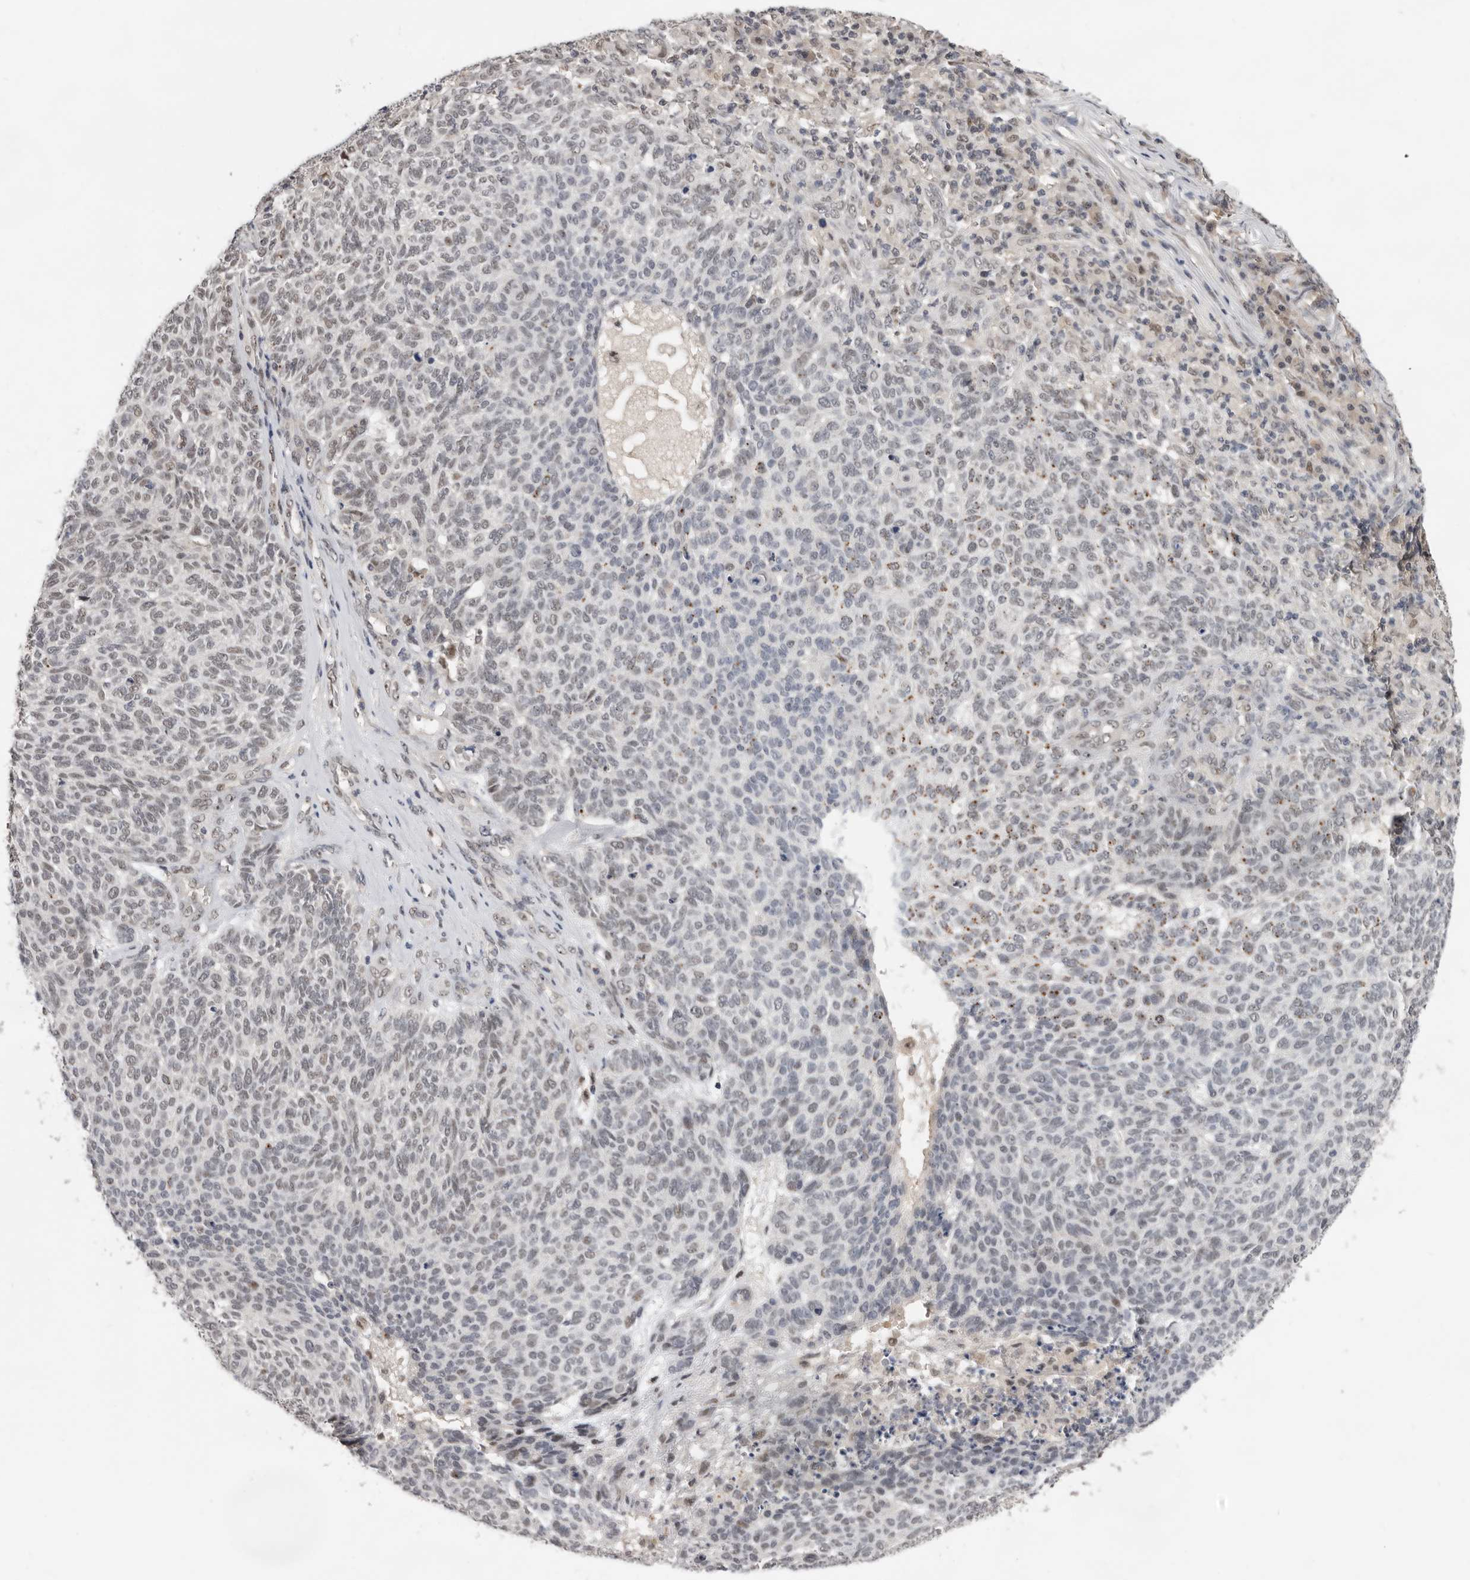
{"staining": {"intensity": "weak", "quantity": "<25%", "location": "nuclear"}, "tissue": "skin cancer", "cell_type": "Tumor cells", "image_type": "cancer", "snomed": [{"axis": "morphology", "description": "Squamous cell carcinoma, NOS"}, {"axis": "topography", "description": "Skin"}], "caption": "Skin squamous cell carcinoma stained for a protein using immunohistochemistry (IHC) reveals no staining tumor cells.", "gene": "BRCA2", "patient": {"sex": "female", "age": 90}}